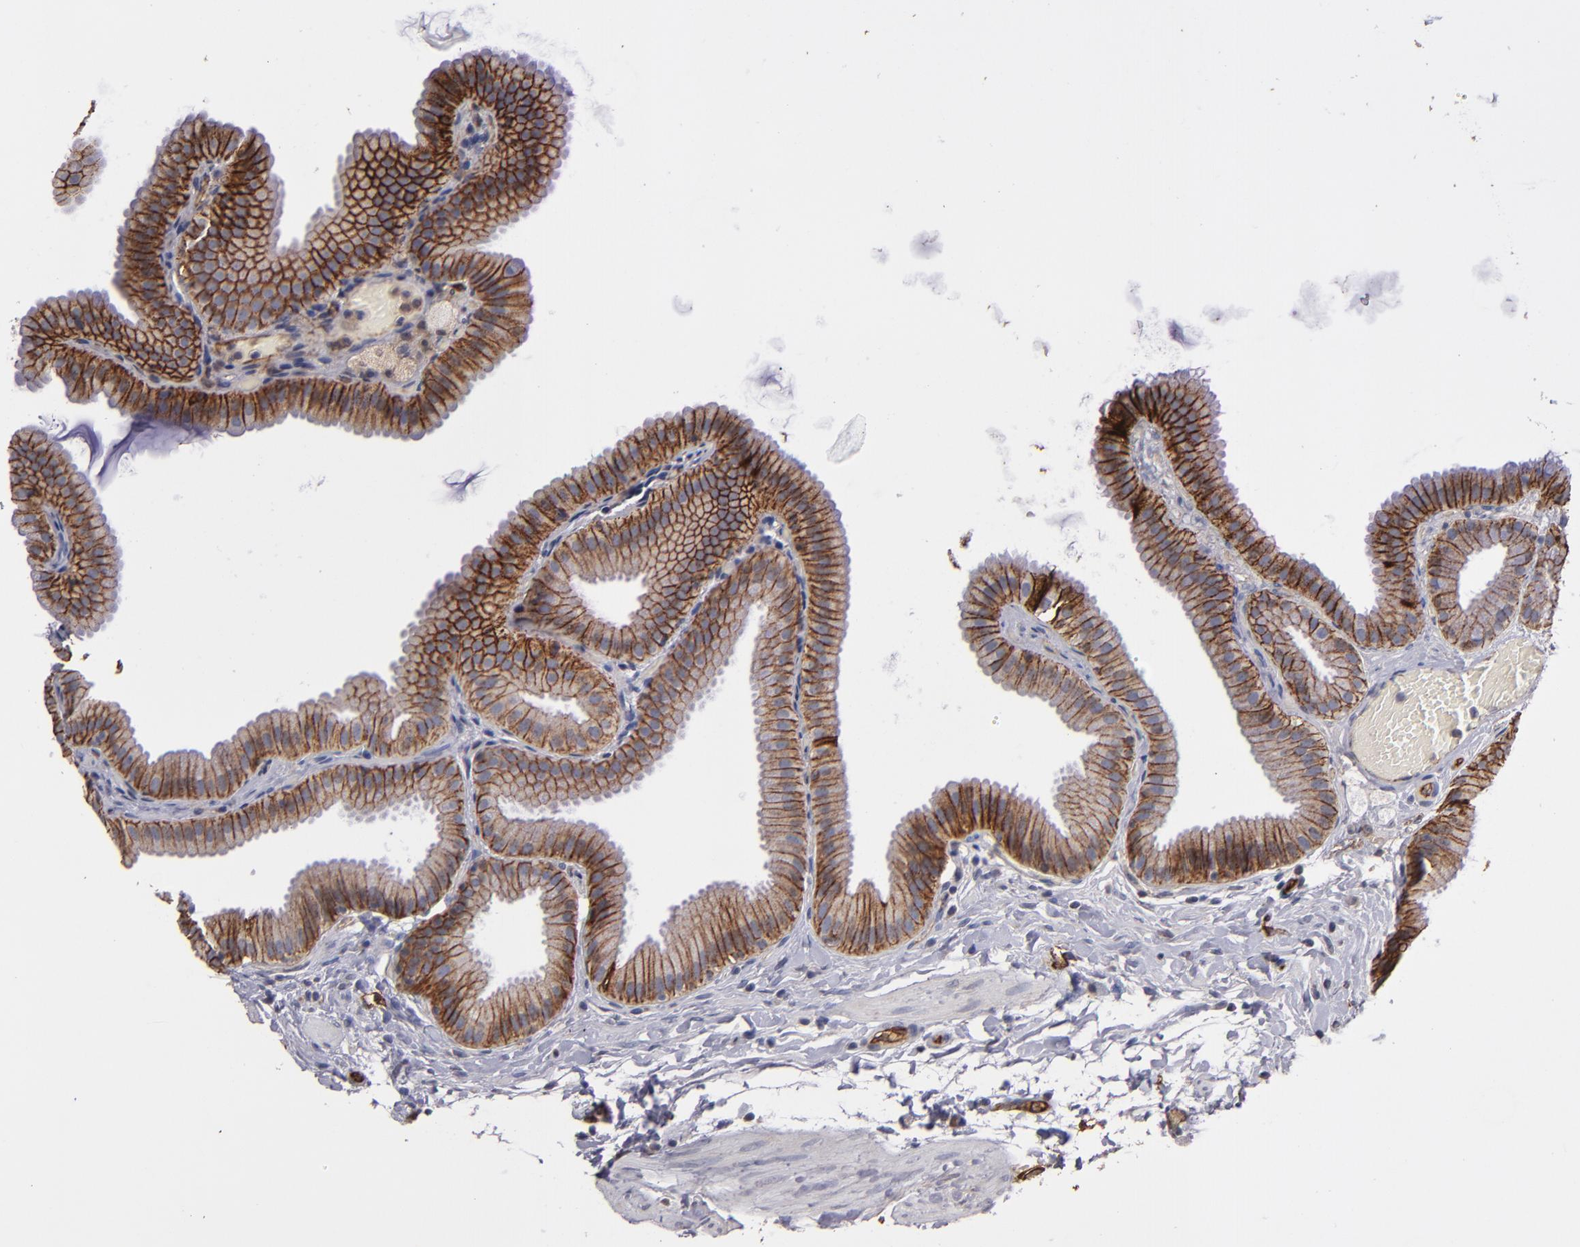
{"staining": {"intensity": "moderate", "quantity": ">75%", "location": "cytoplasmic/membranous"}, "tissue": "gallbladder", "cell_type": "Glandular cells", "image_type": "normal", "snomed": [{"axis": "morphology", "description": "Normal tissue, NOS"}, {"axis": "topography", "description": "Gallbladder"}], "caption": "Immunohistochemistry of benign gallbladder reveals medium levels of moderate cytoplasmic/membranous positivity in about >75% of glandular cells.", "gene": "CLDN5", "patient": {"sex": "female", "age": 63}}